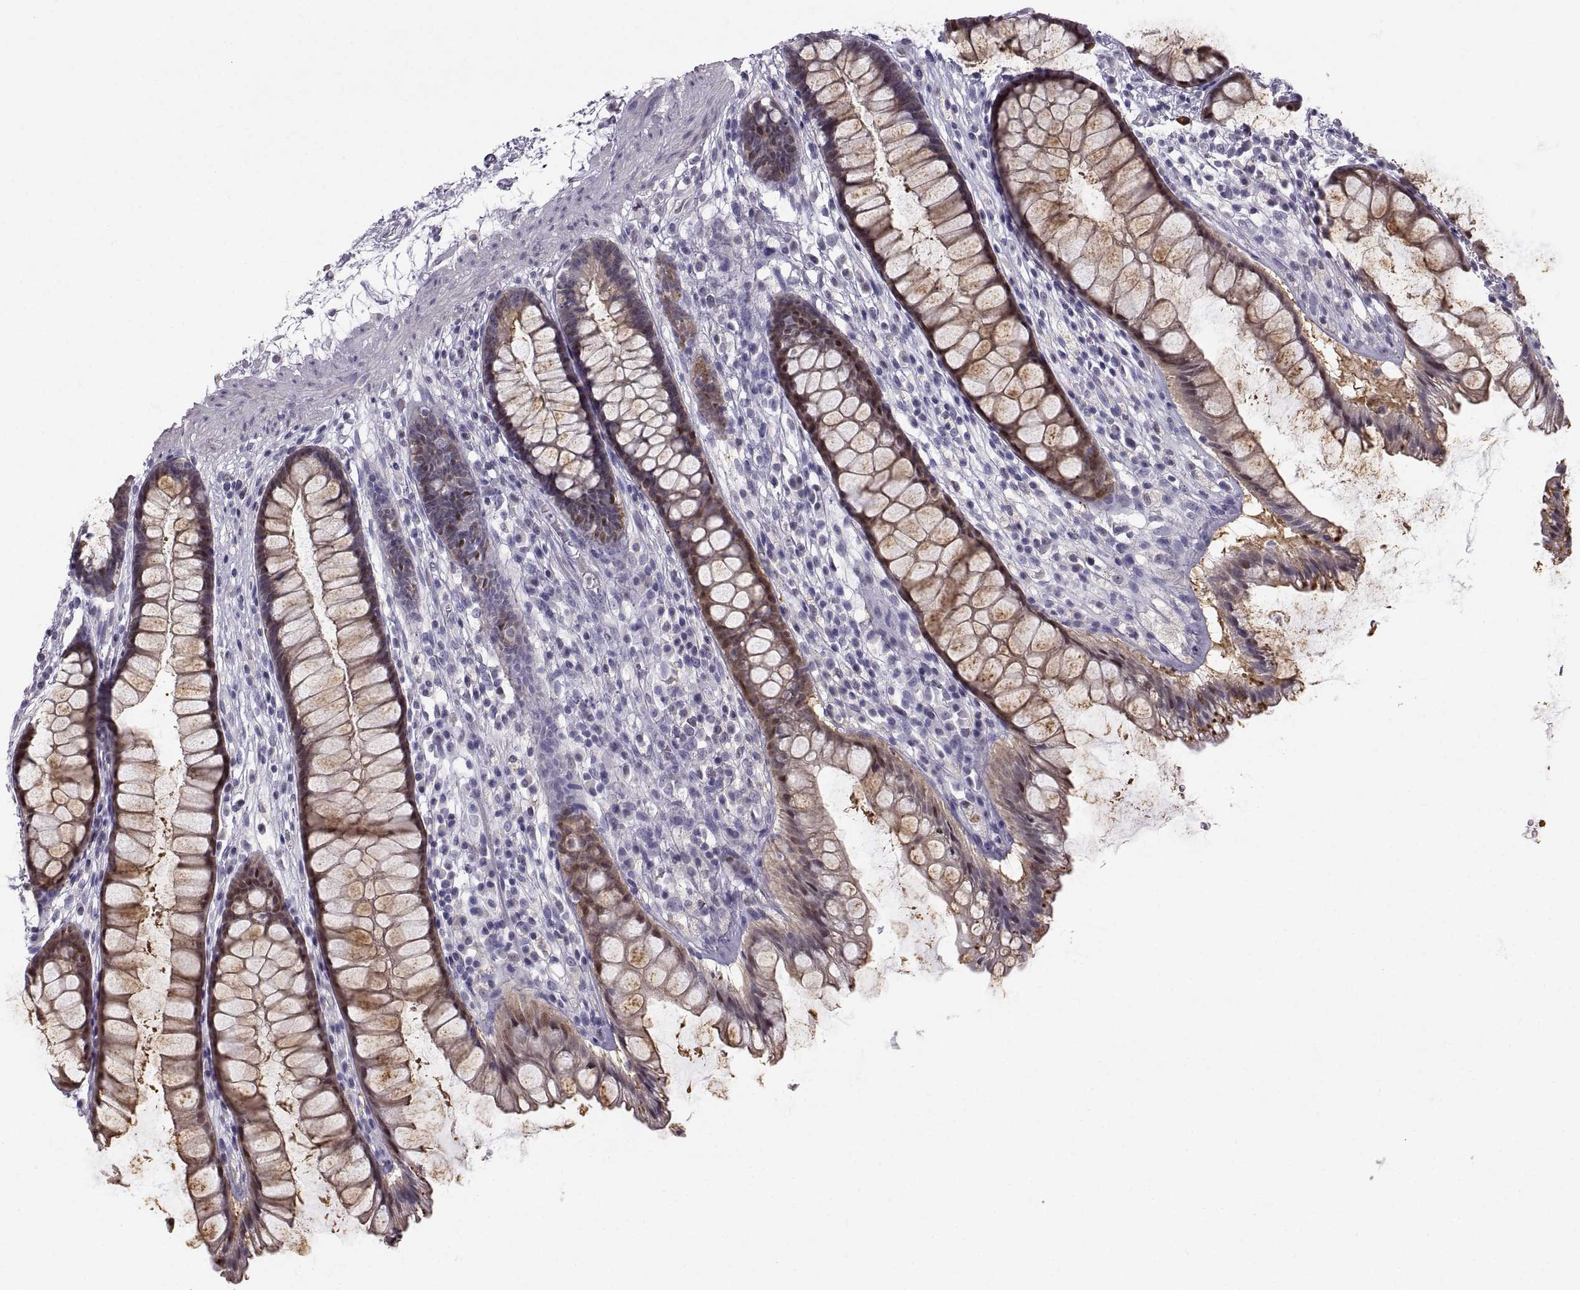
{"staining": {"intensity": "strong", "quantity": "<25%", "location": "cytoplasmic/membranous"}, "tissue": "rectum", "cell_type": "Glandular cells", "image_type": "normal", "snomed": [{"axis": "morphology", "description": "Normal tissue, NOS"}, {"axis": "topography", "description": "Rectum"}], "caption": "Rectum stained with a protein marker demonstrates strong staining in glandular cells.", "gene": "ZNF185", "patient": {"sex": "male", "age": 72}}